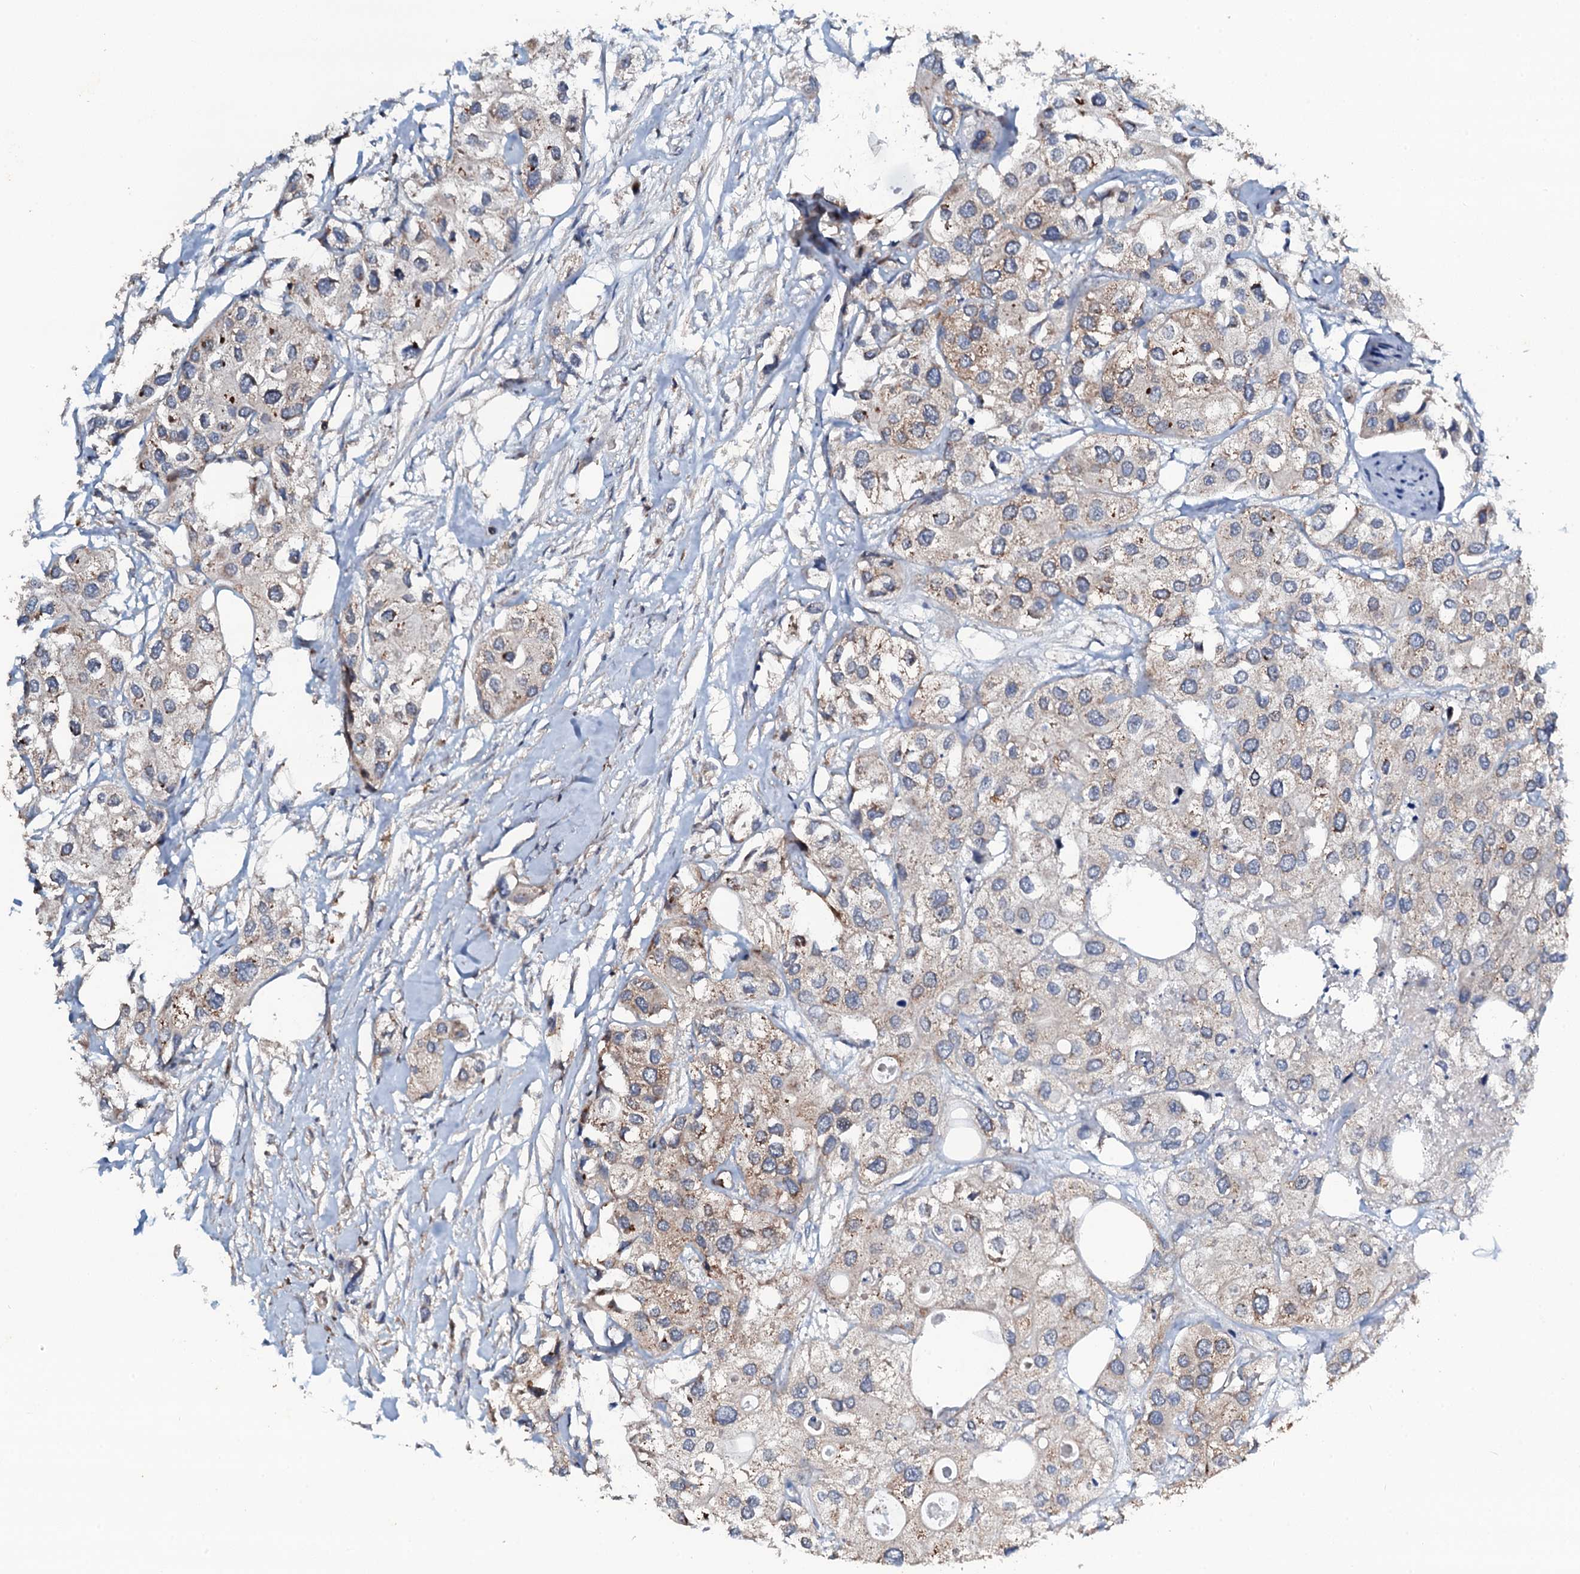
{"staining": {"intensity": "moderate", "quantity": "25%-75%", "location": "cytoplasmic/membranous"}, "tissue": "urothelial cancer", "cell_type": "Tumor cells", "image_type": "cancer", "snomed": [{"axis": "morphology", "description": "Urothelial carcinoma, High grade"}, {"axis": "topography", "description": "Urinary bladder"}], "caption": "IHC photomicrograph of human urothelial carcinoma (high-grade) stained for a protein (brown), which displays medium levels of moderate cytoplasmic/membranous staining in about 25%-75% of tumor cells.", "gene": "GRK2", "patient": {"sex": "male", "age": 64}}